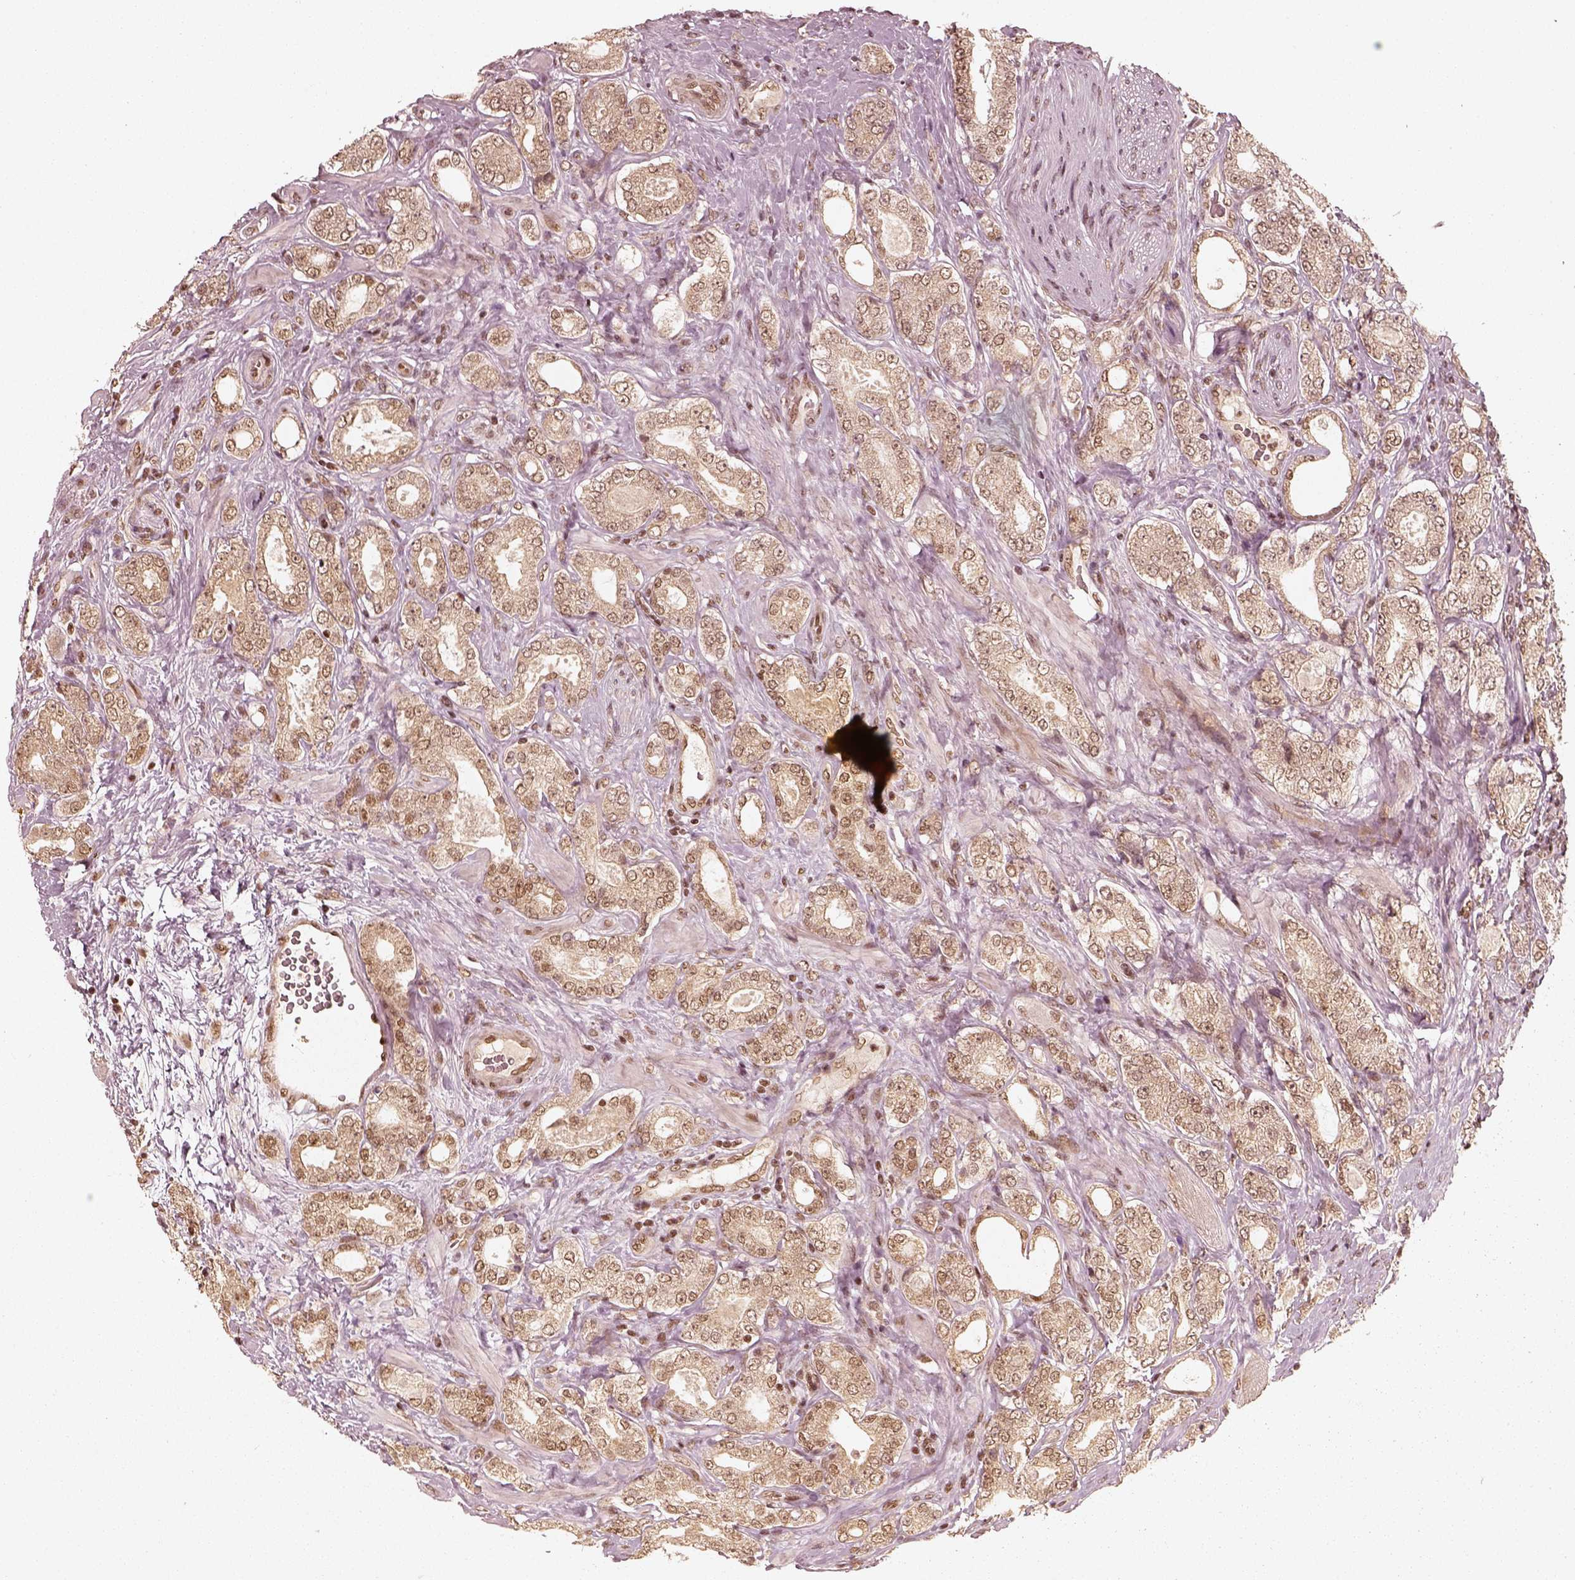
{"staining": {"intensity": "moderate", "quantity": "<25%", "location": "nuclear"}, "tissue": "prostate cancer", "cell_type": "Tumor cells", "image_type": "cancer", "snomed": [{"axis": "morphology", "description": "Adenocarcinoma, NOS"}, {"axis": "topography", "description": "Prostate"}], "caption": "Prostate adenocarcinoma was stained to show a protein in brown. There is low levels of moderate nuclear positivity in about <25% of tumor cells.", "gene": "GMEB2", "patient": {"sex": "male", "age": 64}}